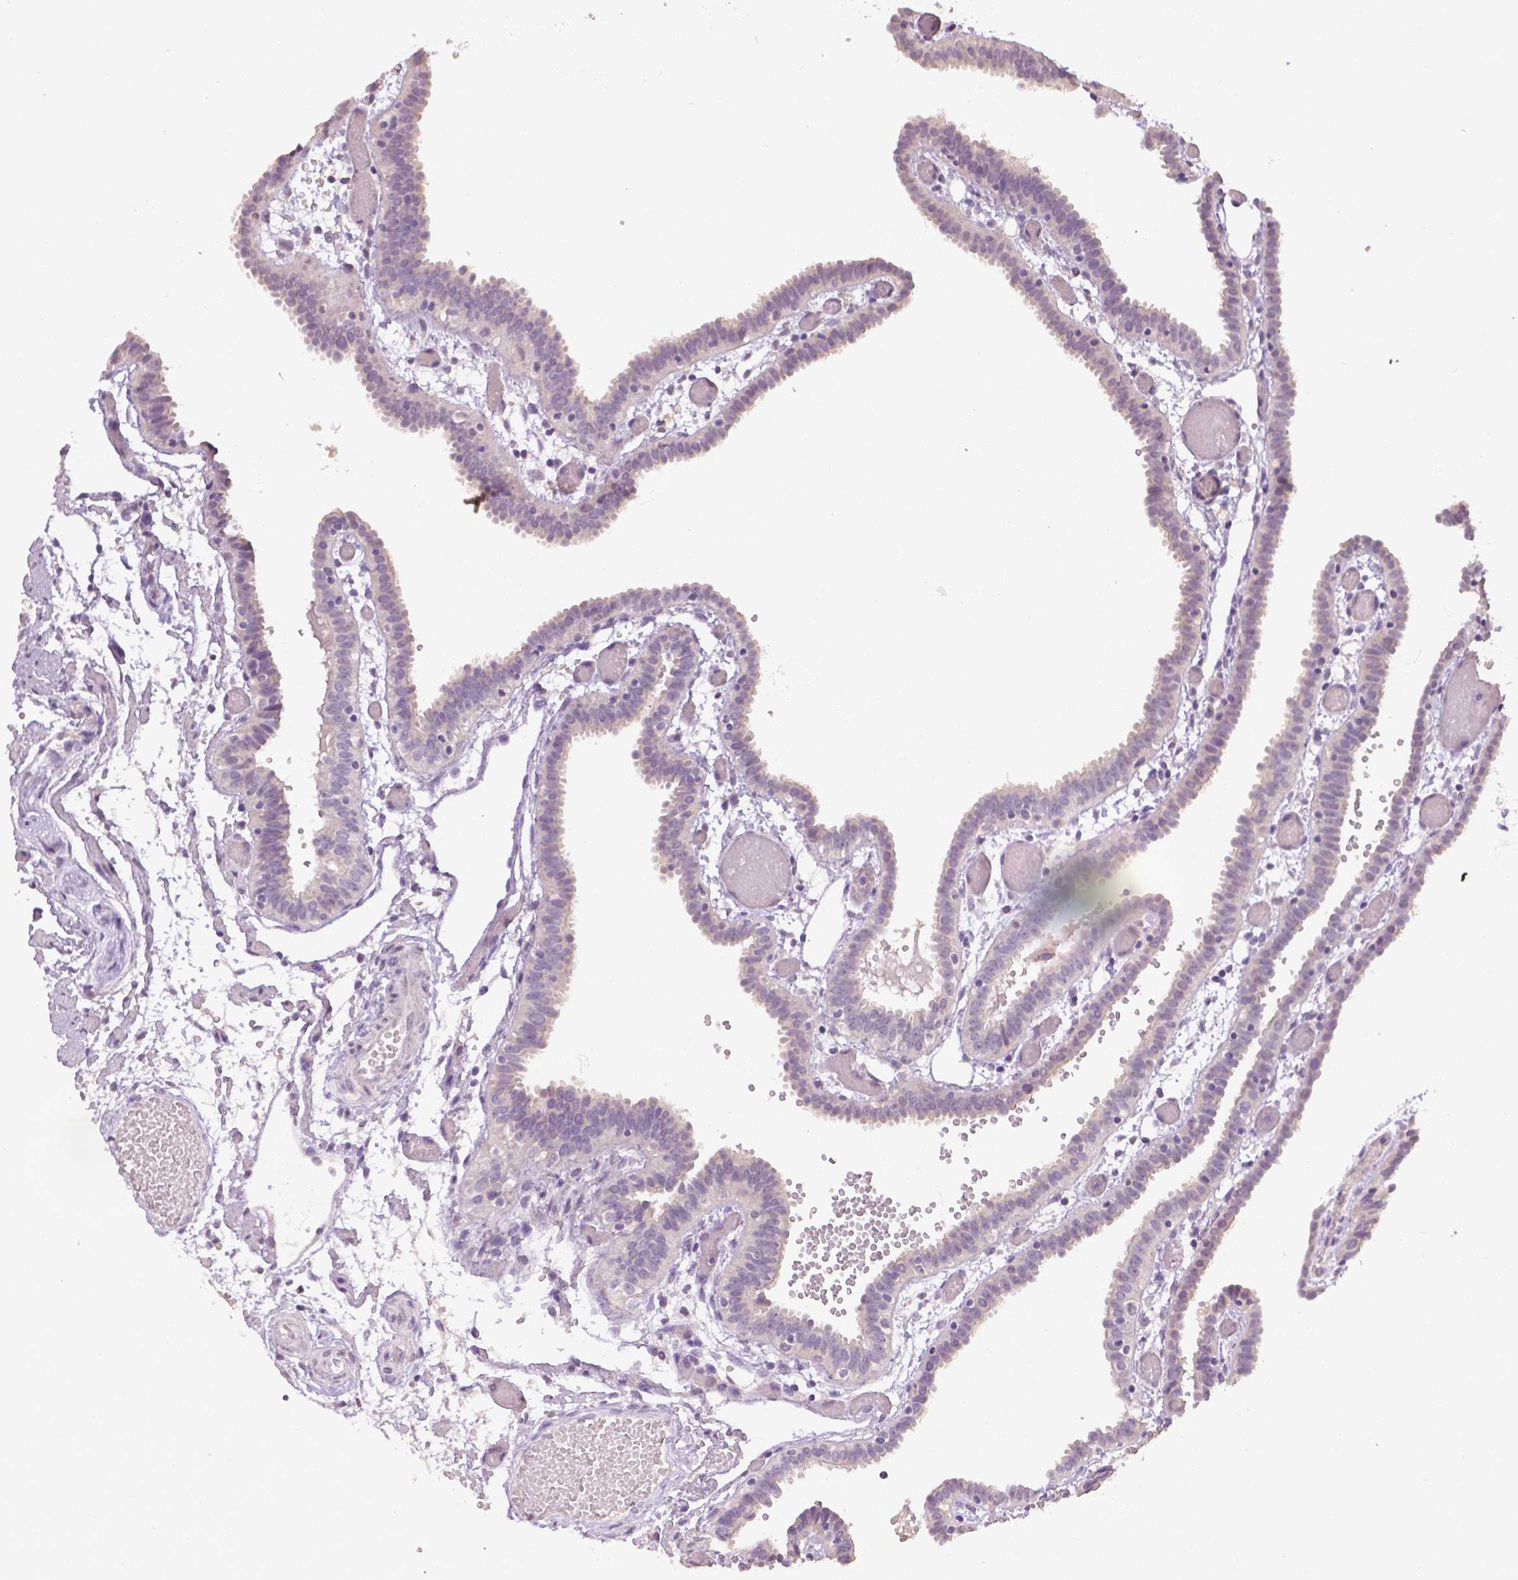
{"staining": {"intensity": "weak", "quantity": "25%-75%", "location": "cytoplasmic/membranous"}, "tissue": "fallopian tube", "cell_type": "Glandular cells", "image_type": "normal", "snomed": [{"axis": "morphology", "description": "Normal tissue, NOS"}, {"axis": "topography", "description": "Fallopian tube"}], "caption": "Protein staining of unremarkable fallopian tube exhibits weak cytoplasmic/membranous expression in approximately 25%-75% of glandular cells. The staining was performed using DAB (3,3'-diaminobenzidine), with brown indicating positive protein expression. Nuclei are stained blue with hematoxylin.", "gene": "TGM1", "patient": {"sex": "female", "age": 37}}